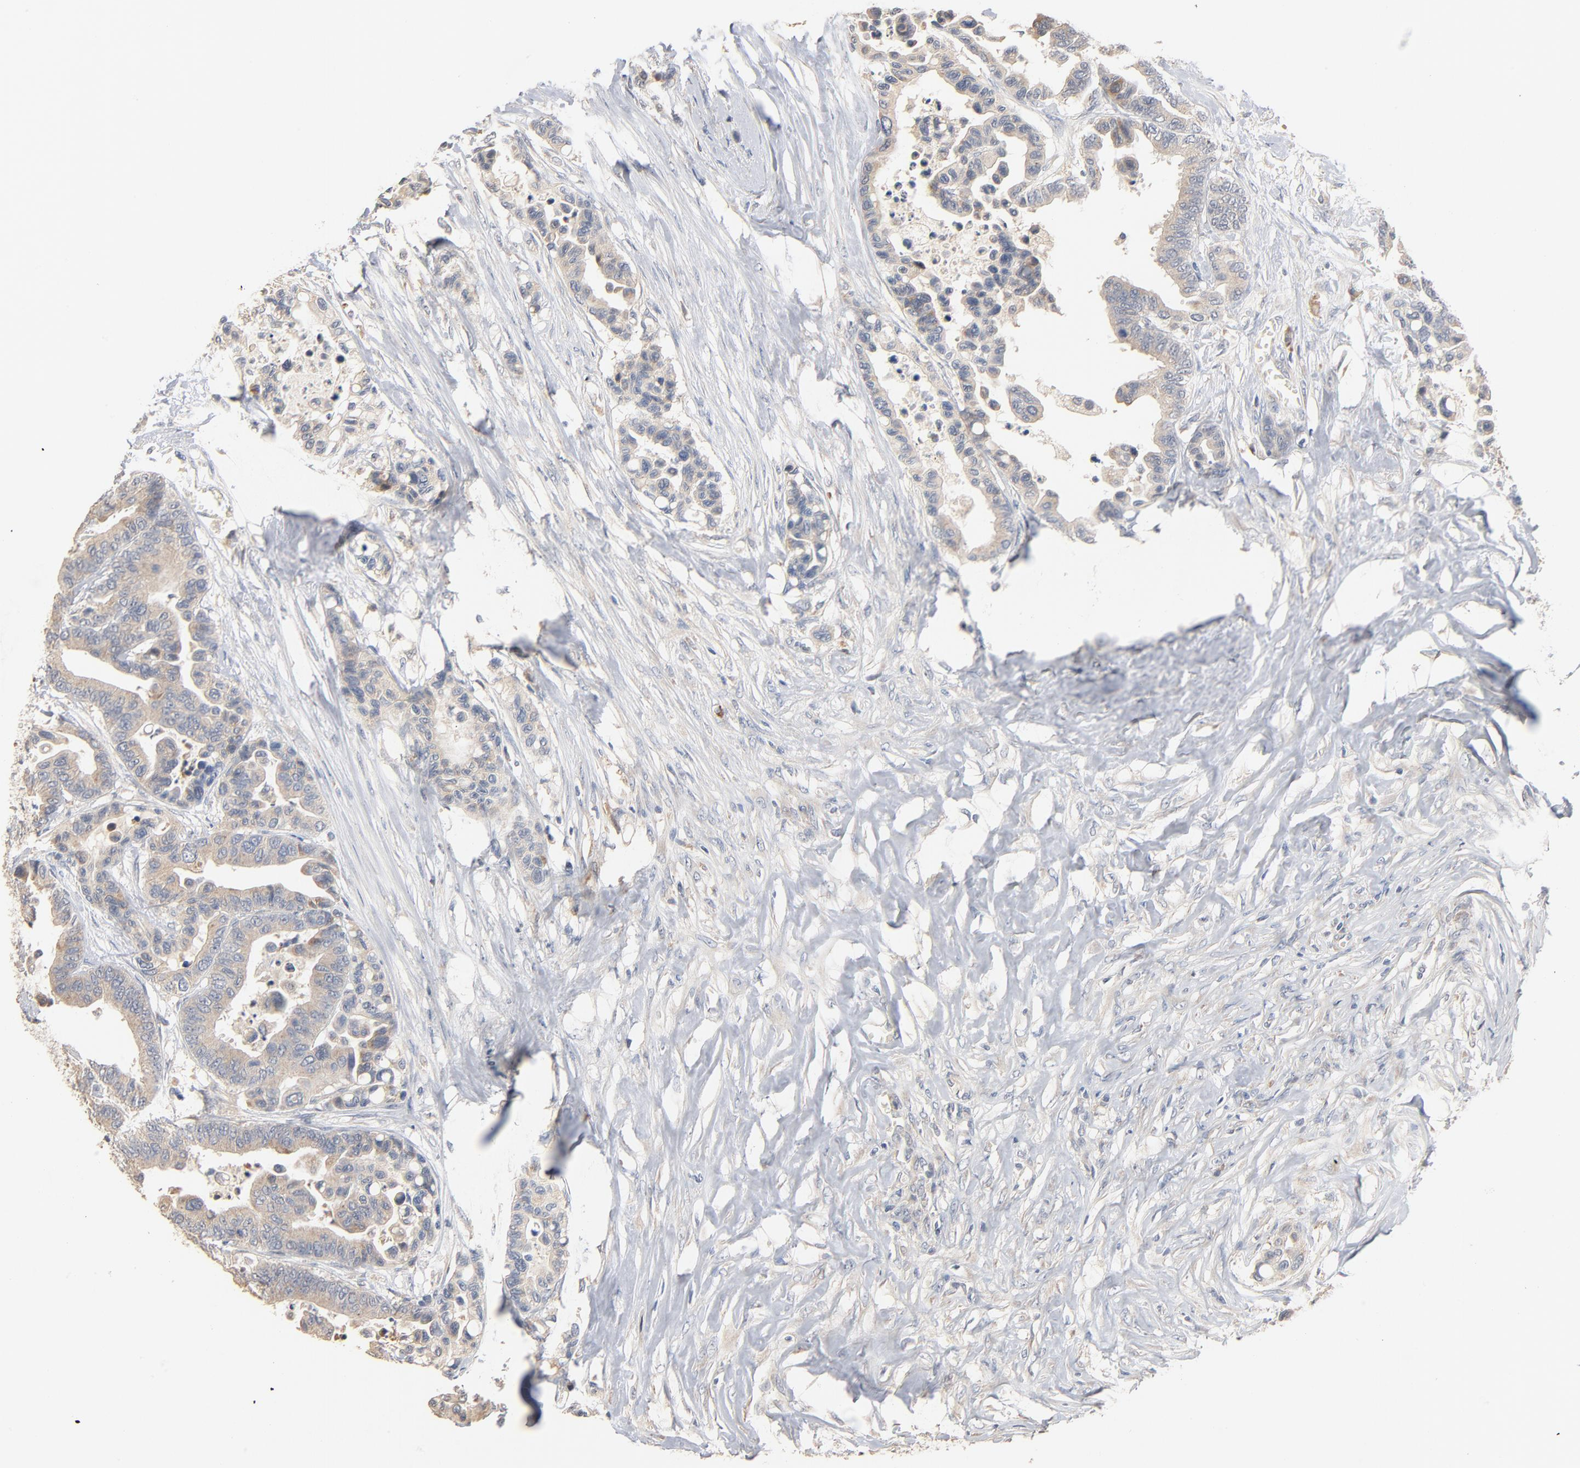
{"staining": {"intensity": "weak", "quantity": "<25%", "location": "cytoplasmic/membranous"}, "tissue": "colorectal cancer", "cell_type": "Tumor cells", "image_type": "cancer", "snomed": [{"axis": "morphology", "description": "Adenocarcinoma, NOS"}, {"axis": "topography", "description": "Colon"}], "caption": "Immunohistochemistry photomicrograph of neoplastic tissue: colorectal cancer (adenocarcinoma) stained with DAB demonstrates no significant protein staining in tumor cells.", "gene": "ZDHHC8", "patient": {"sex": "male", "age": 82}}